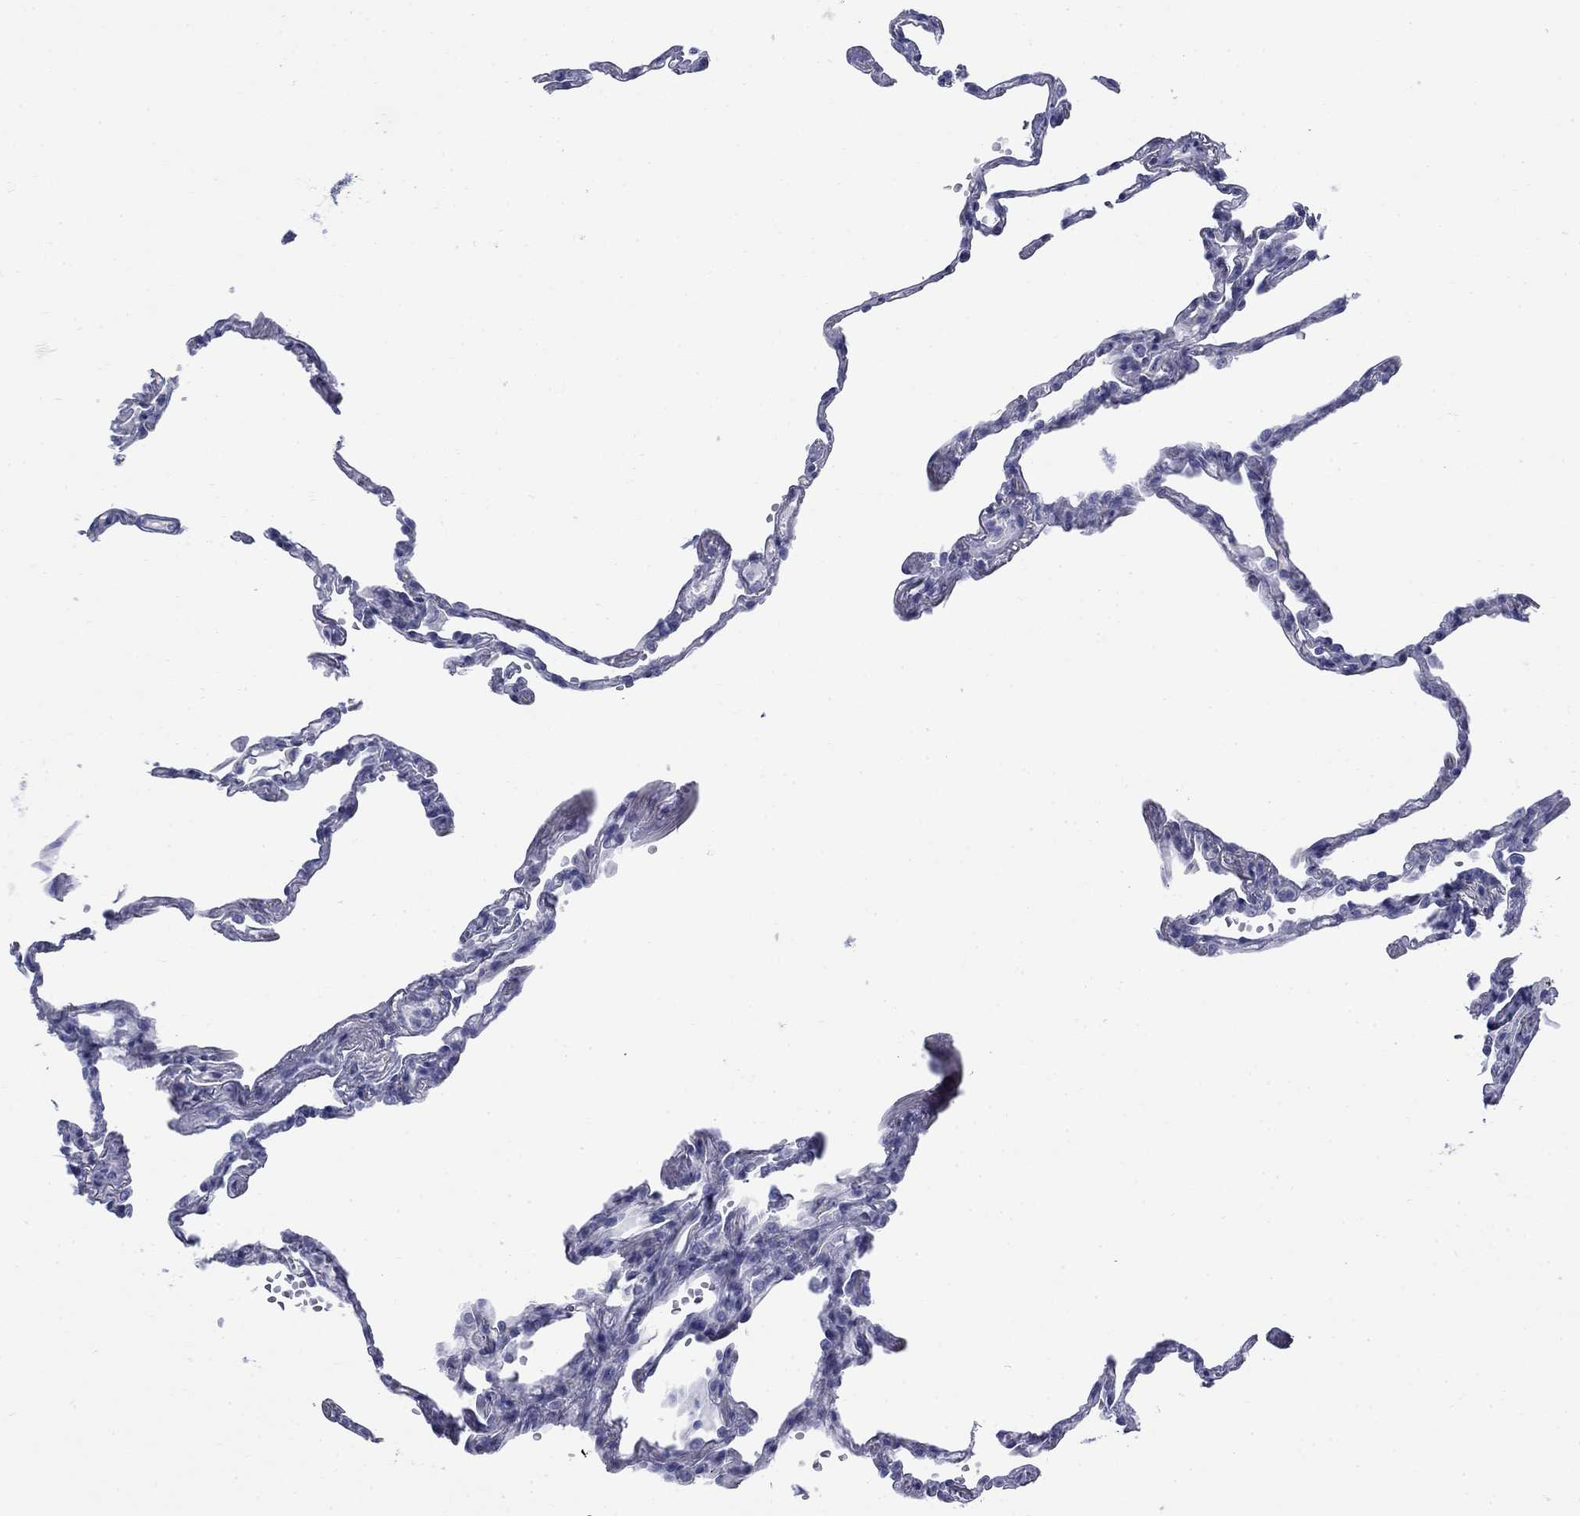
{"staining": {"intensity": "negative", "quantity": "none", "location": "none"}, "tissue": "lung", "cell_type": "Alveolar cells", "image_type": "normal", "snomed": [{"axis": "morphology", "description": "Normal tissue, NOS"}, {"axis": "topography", "description": "Lung"}], "caption": "High magnification brightfield microscopy of unremarkable lung stained with DAB (brown) and counterstained with hematoxylin (blue): alveolar cells show no significant expression. (DAB (3,3'-diaminobenzidine) IHC visualized using brightfield microscopy, high magnification).", "gene": "IGF2BP3", "patient": {"sex": "male", "age": 78}}